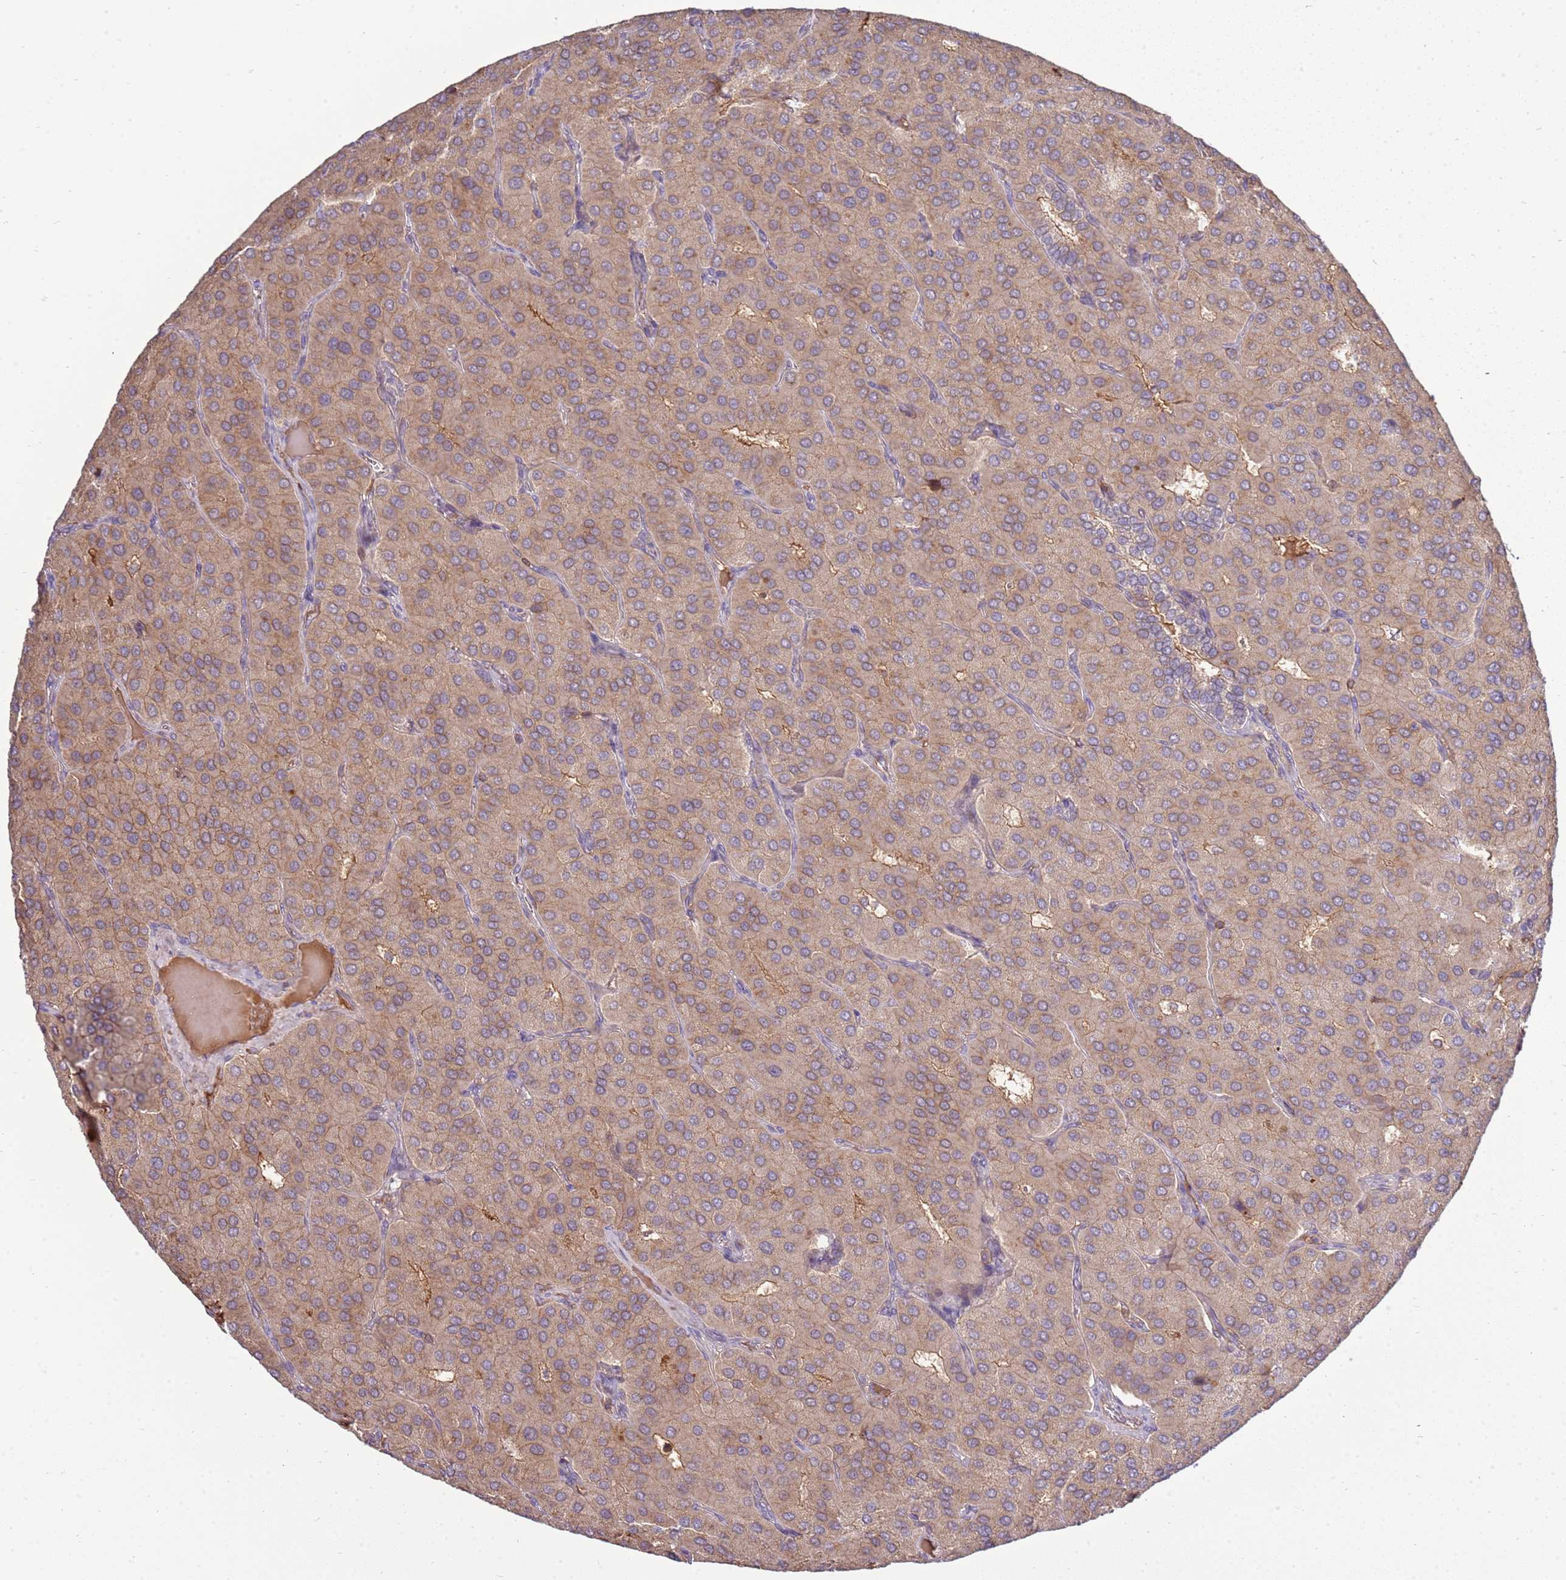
{"staining": {"intensity": "moderate", "quantity": ">75%", "location": "cytoplasmic/membranous"}, "tissue": "parathyroid gland", "cell_type": "Glandular cells", "image_type": "normal", "snomed": [{"axis": "morphology", "description": "Normal tissue, NOS"}, {"axis": "morphology", "description": "Adenoma, NOS"}, {"axis": "topography", "description": "Parathyroid gland"}], "caption": "Moderate cytoplasmic/membranous staining for a protein is identified in approximately >75% of glandular cells of normal parathyroid gland using immunohistochemistry (IHC).", "gene": "ZNF624", "patient": {"sex": "female", "age": 86}}